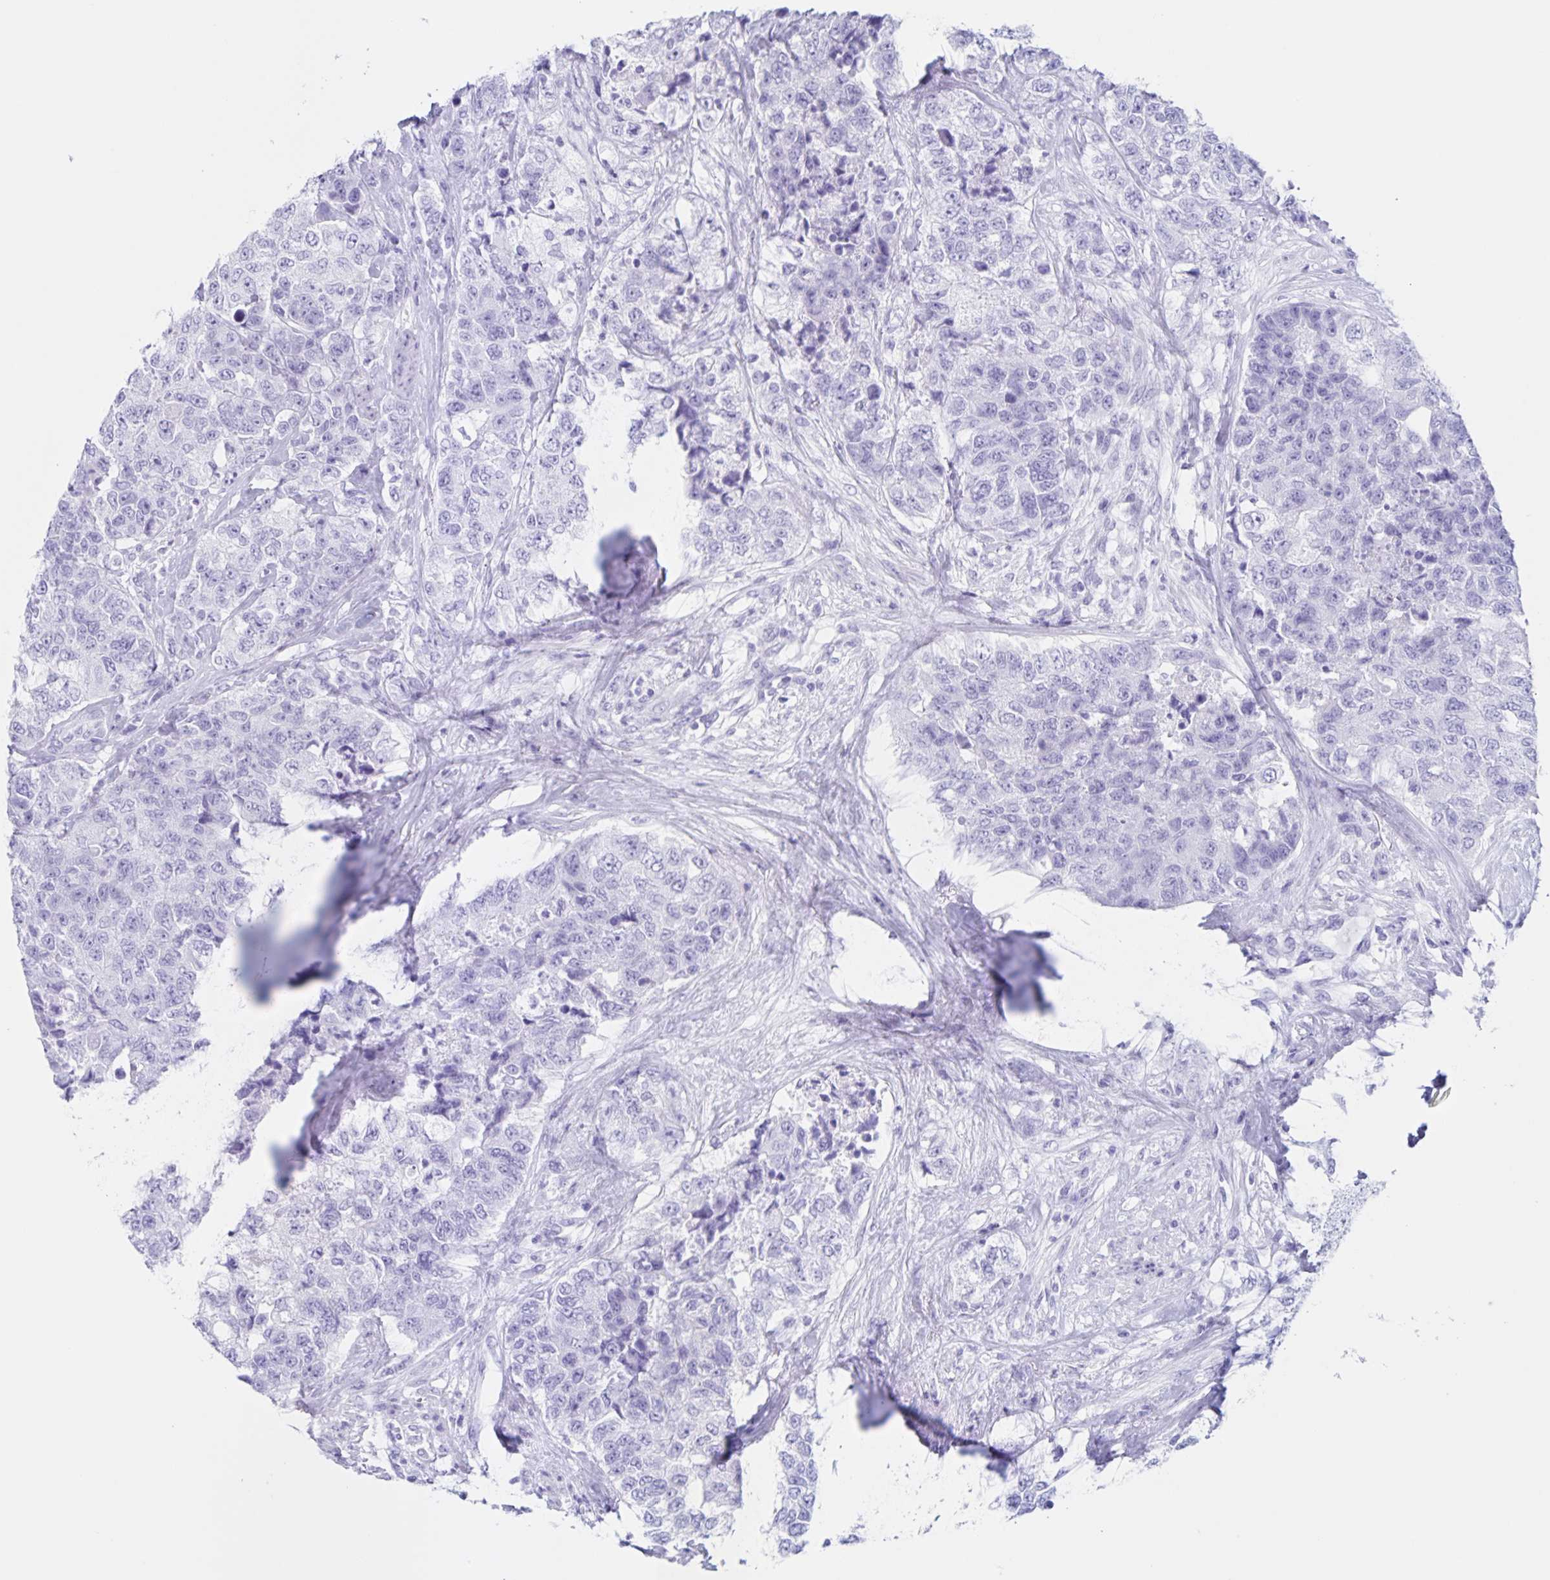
{"staining": {"intensity": "negative", "quantity": "none", "location": "none"}, "tissue": "urothelial cancer", "cell_type": "Tumor cells", "image_type": "cancer", "snomed": [{"axis": "morphology", "description": "Urothelial carcinoma, High grade"}, {"axis": "topography", "description": "Urinary bladder"}], "caption": "There is no significant staining in tumor cells of urothelial cancer.", "gene": "C12orf56", "patient": {"sex": "female", "age": 78}}